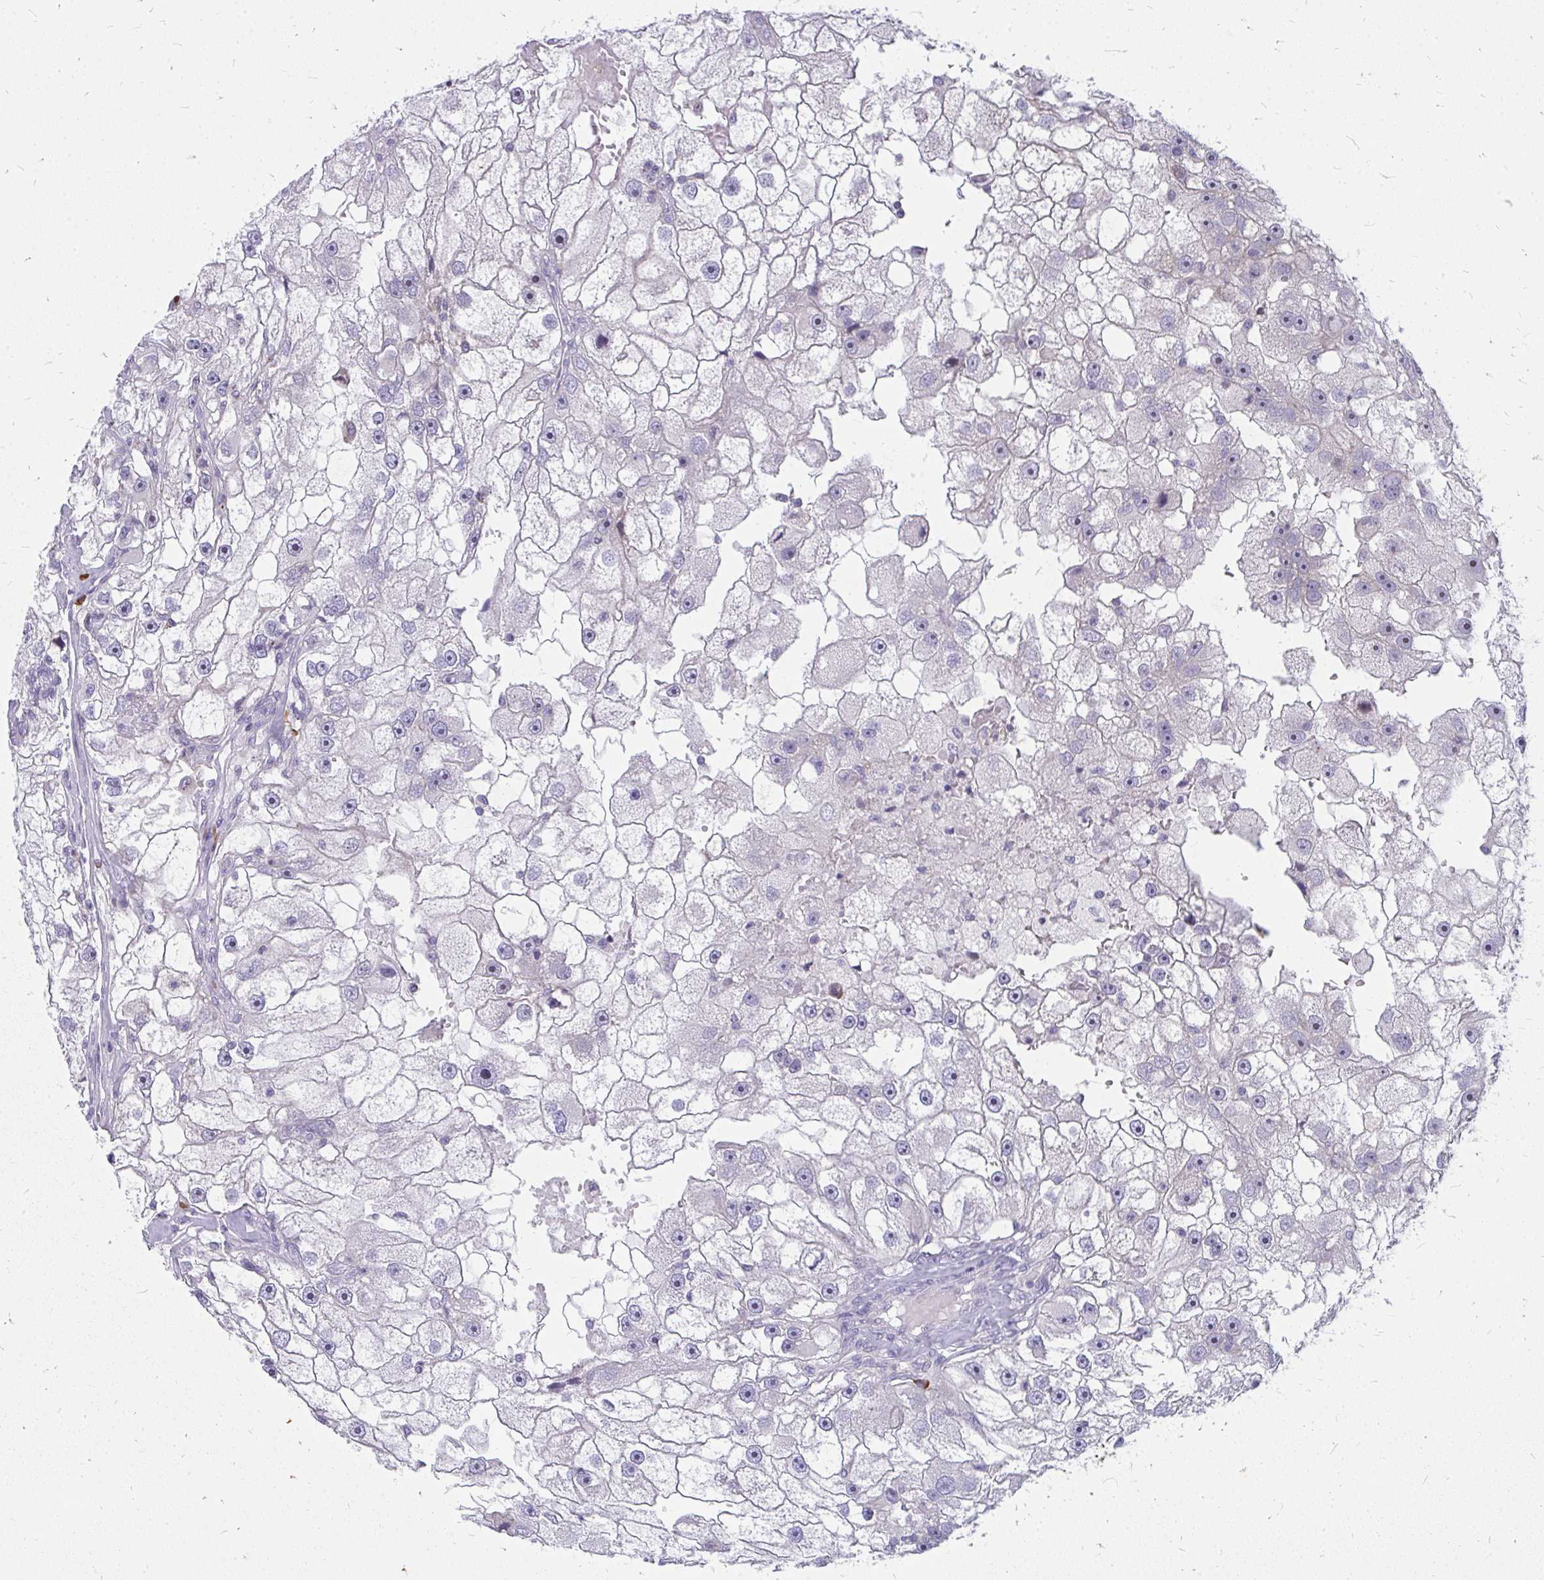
{"staining": {"intensity": "negative", "quantity": "none", "location": "none"}, "tissue": "renal cancer", "cell_type": "Tumor cells", "image_type": "cancer", "snomed": [{"axis": "morphology", "description": "Adenocarcinoma, NOS"}, {"axis": "topography", "description": "Kidney"}], "caption": "An immunohistochemistry (IHC) micrograph of adenocarcinoma (renal) is shown. There is no staining in tumor cells of adenocarcinoma (renal).", "gene": "FAM9A", "patient": {"sex": "male", "age": 63}}